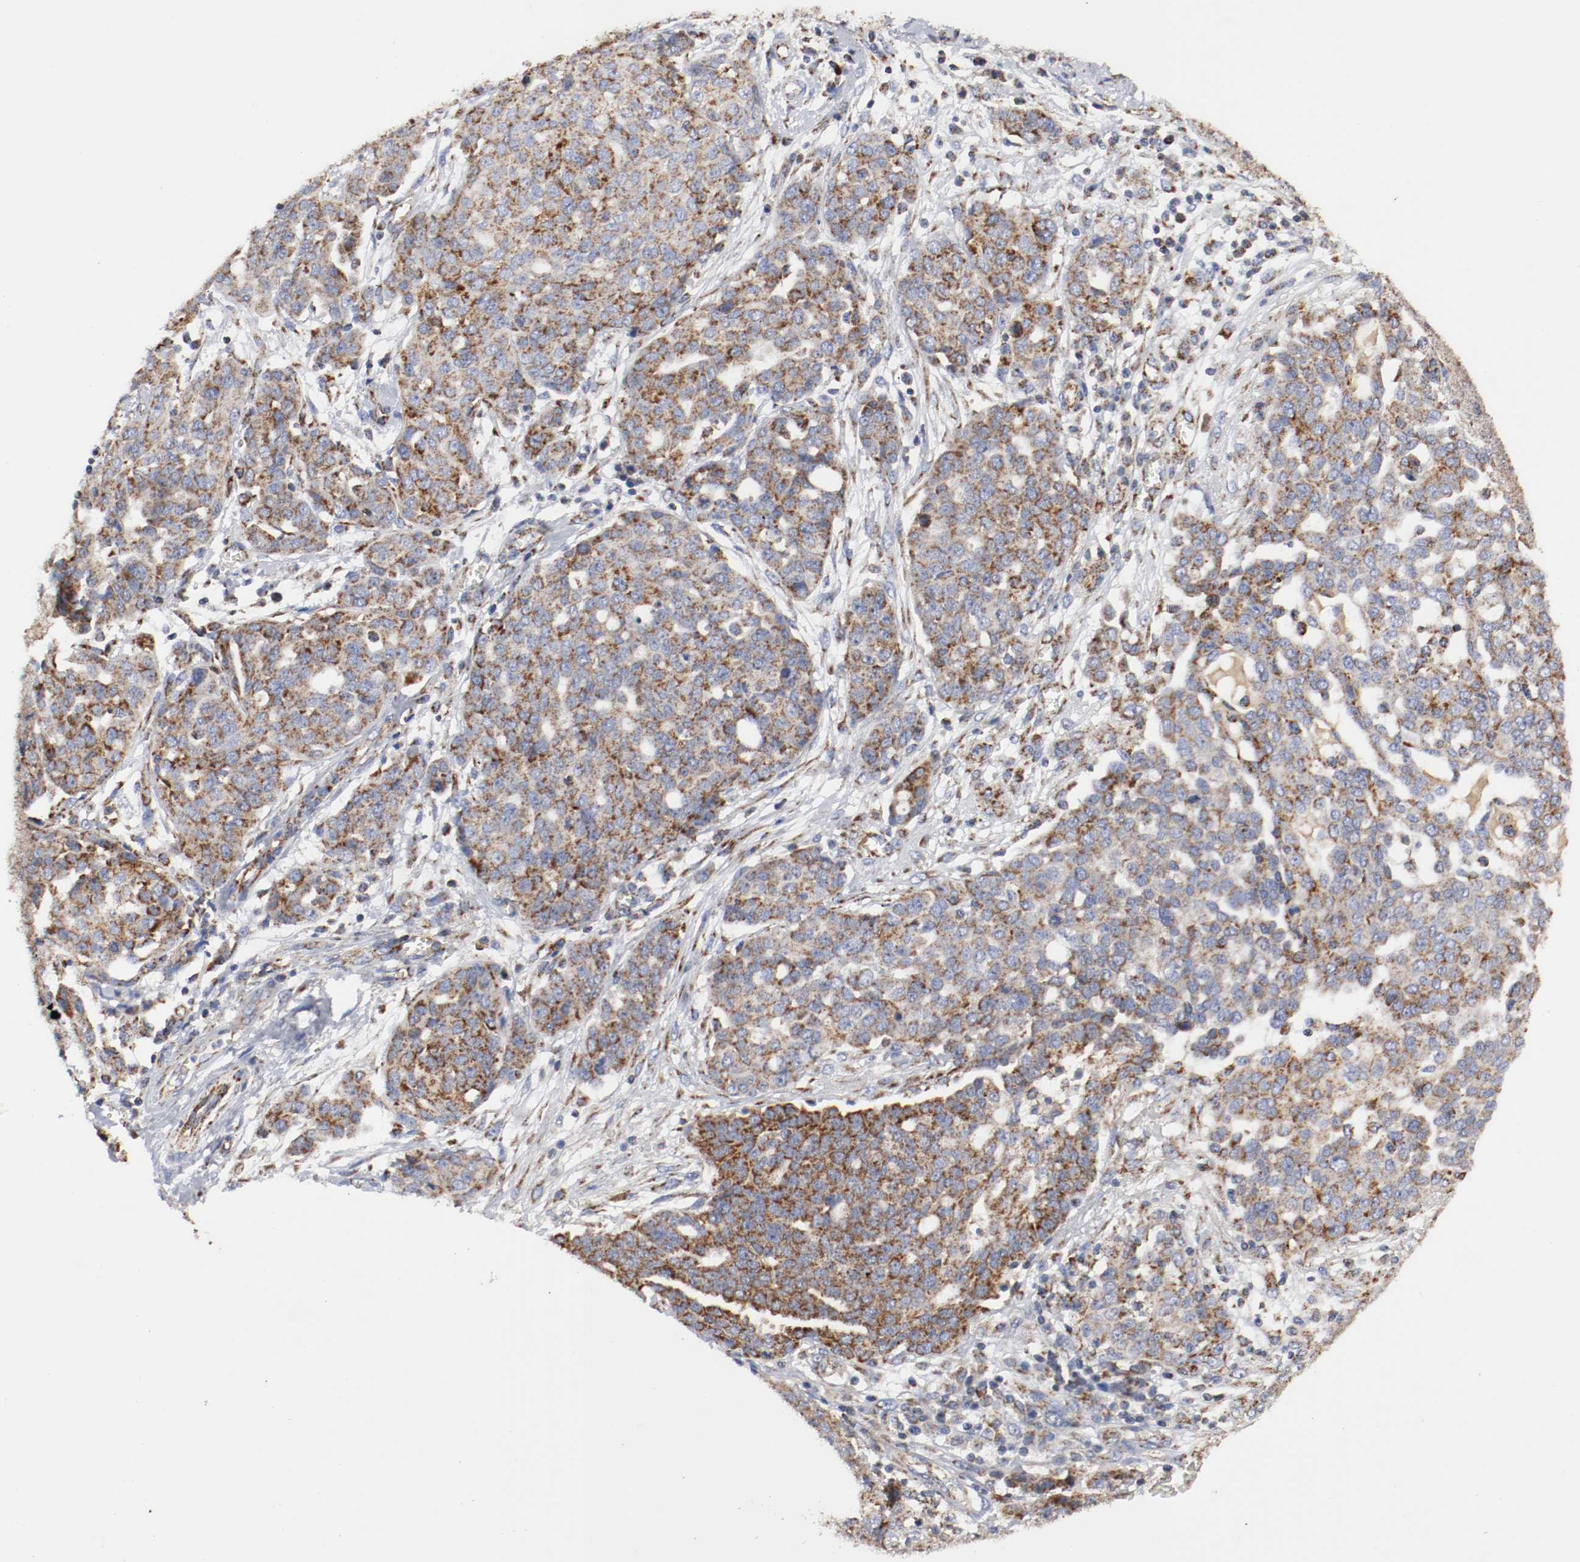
{"staining": {"intensity": "moderate", "quantity": ">75%", "location": "cytoplasmic/membranous"}, "tissue": "ovarian cancer", "cell_type": "Tumor cells", "image_type": "cancer", "snomed": [{"axis": "morphology", "description": "Cystadenocarcinoma, serous, NOS"}, {"axis": "topography", "description": "Soft tissue"}, {"axis": "topography", "description": "Ovary"}], "caption": "Immunohistochemistry staining of serous cystadenocarcinoma (ovarian), which displays medium levels of moderate cytoplasmic/membranous positivity in about >75% of tumor cells indicating moderate cytoplasmic/membranous protein staining. The staining was performed using DAB (3,3'-diaminobenzidine) (brown) for protein detection and nuclei were counterstained in hematoxylin (blue).", "gene": "AFG3L2", "patient": {"sex": "female", "age": 57}}